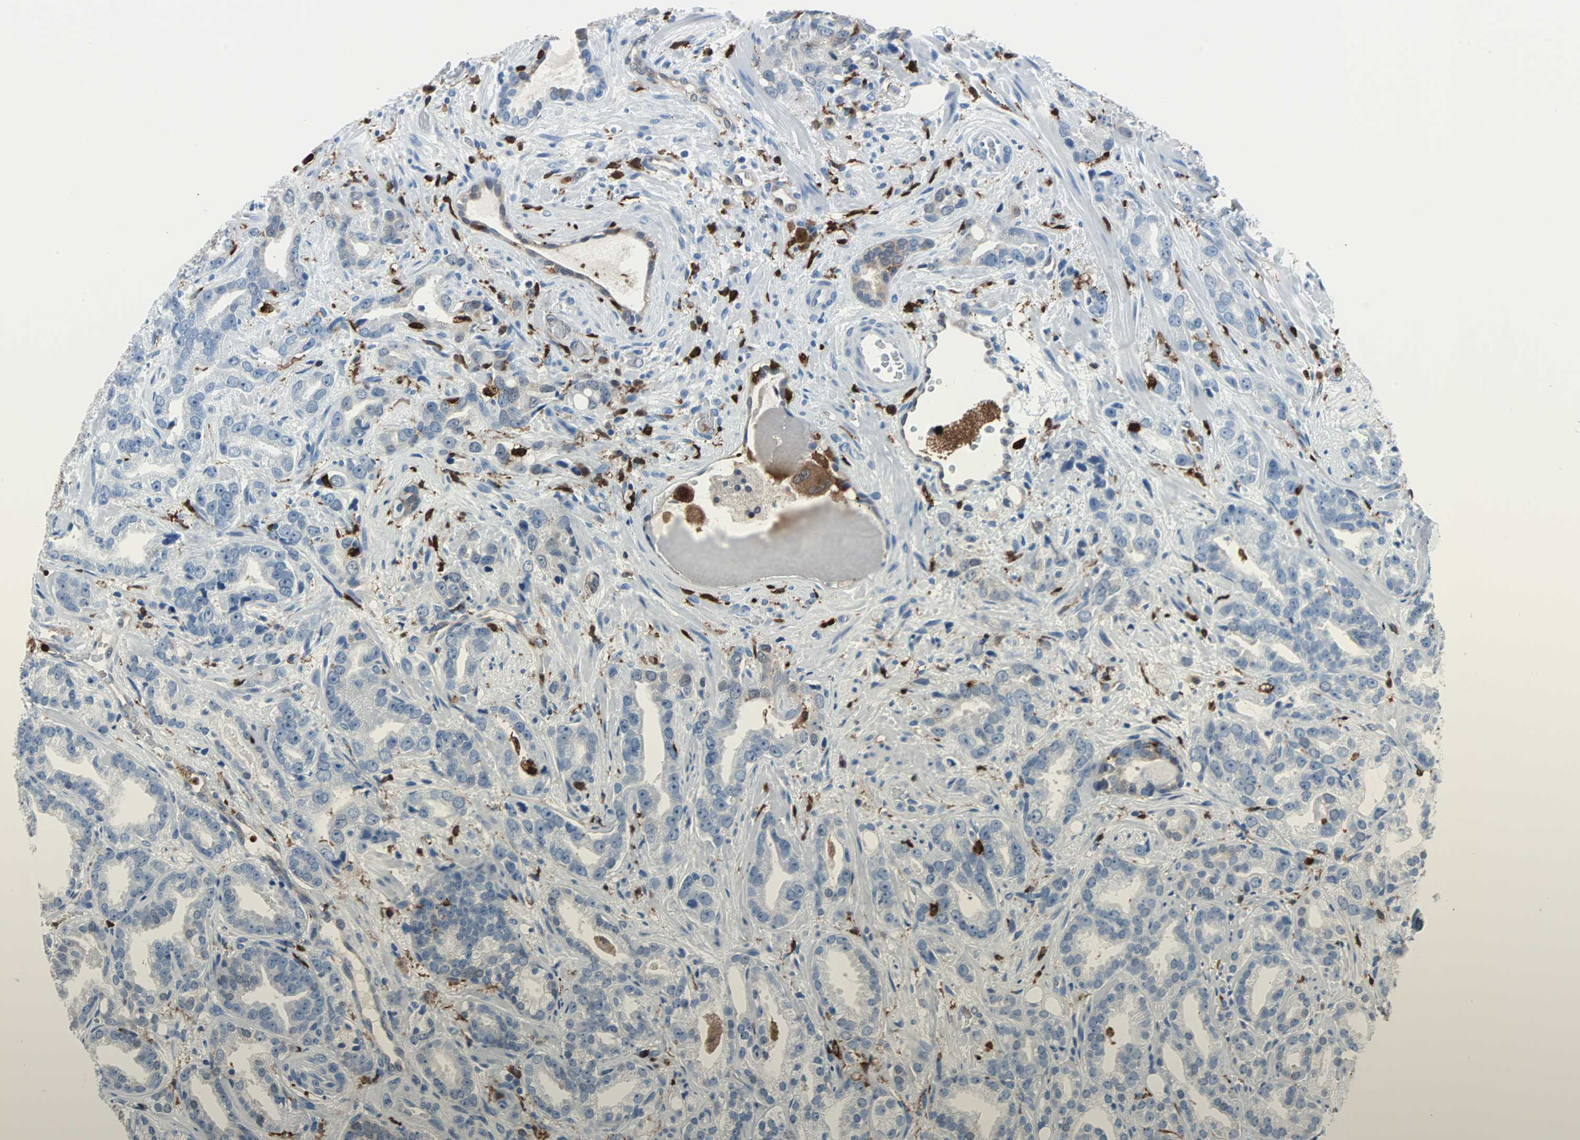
{"staining": {"intensity": "negative", "quantity": "none", "location": "none"}, "tissue": "prostate cancer", "cell_type": "Tumor cells", "image_type": "cancer", "snomed": [{"axis": "morphology", "description": "Adenocarcinoma, Low grade"}, {"axis": "topography", "description": "Prostate"}], "caption": "Prostate cancer was stained to show a protein in brown. There is no significant positivity in tumor cells.", "gene": "SYK", "patient": {"sex": "male", "age": 63}}